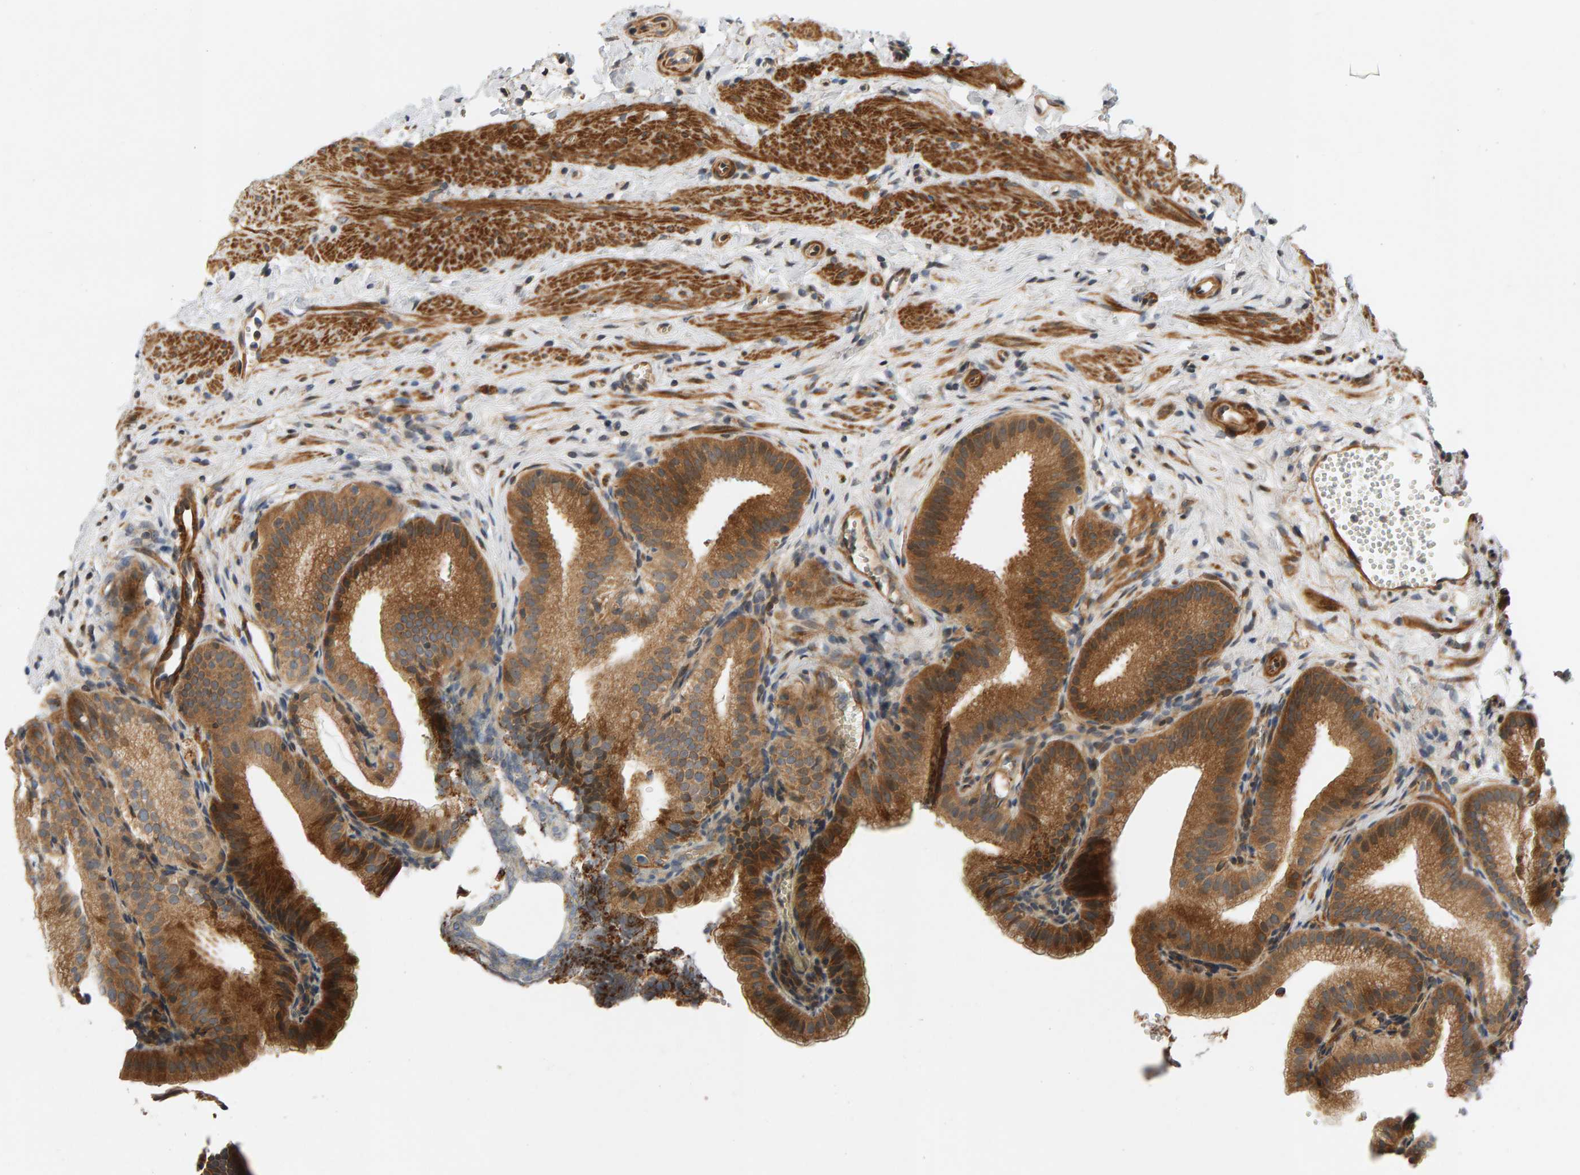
{"staining": {"intensity": "strong", "quantity": ">75%", "location": "cytoplasmic/membranous"}, "tissue": "gallbladder", "cell_type": "Glandular cells", "image_type": "normal", "snomed": [{"axis": "morphology", "description": "Normal tissue, NOS"}, {"axis": "topography", "description": "Gallbladder"}], "caption": "Gallbladder stained with DAB IHC displays high levels of strong cytoplasmic/membranous expression in approximately >75% of glandular cells. The staining was performed using DAB (3,3'-diaminobenzidine) to visualize the protein expression in brown, while the nuclei were stained in blue with hematoxylin (Magnification: 20x).", "gene": "BAHCC1", "patient": {"sex": "male", "age": 38}}